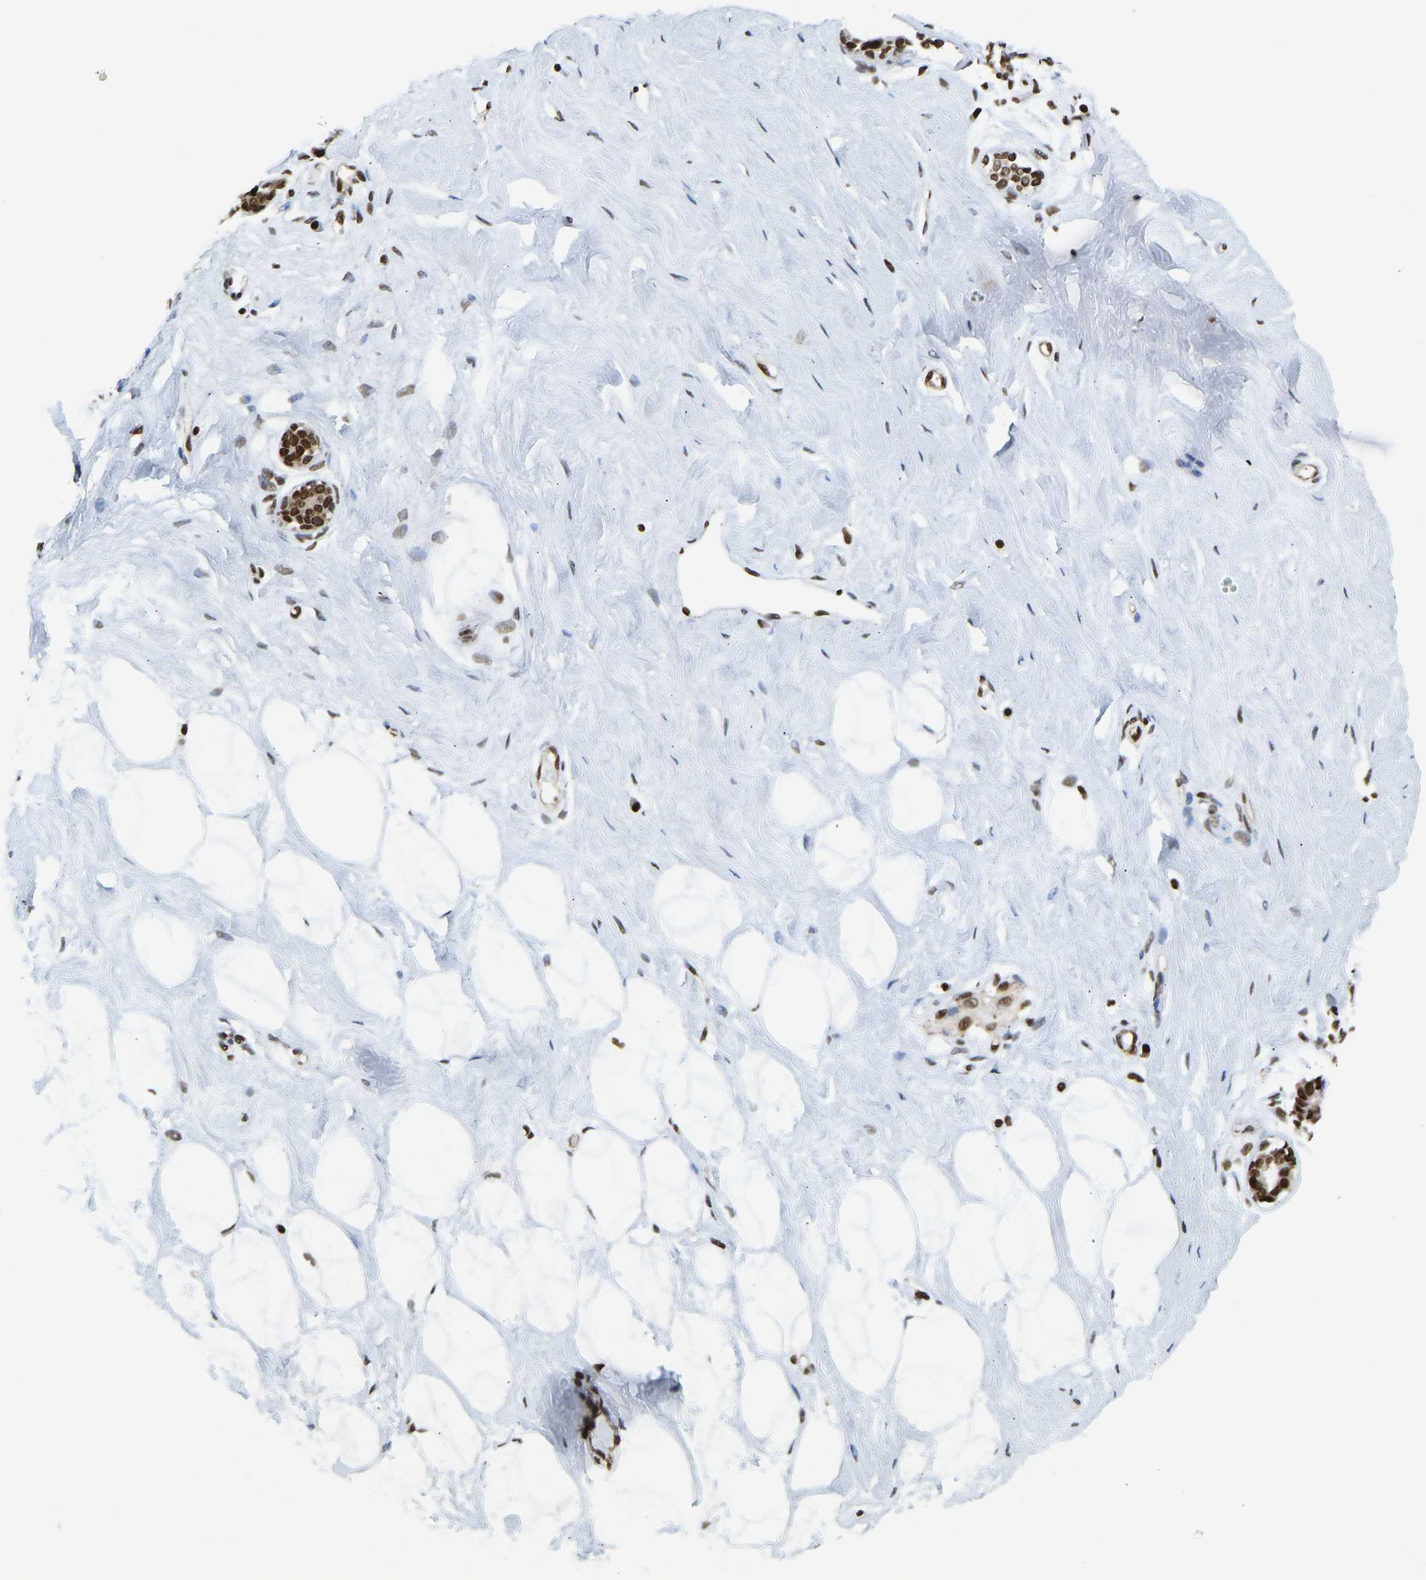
{"staining": {"intensity": "strong", "quantity": ">75%", "location": "nuclear"}, "tissue": "breast", "cell_type": "Adipocytes", "image_type": "normal", "snomed": [{"axis": "morphology", "description": "Normal tissue, NOS"}, {"axis": "topography", "description": "Breast"}], "caption": "Immunohistochemistry (DAB (3,3'-diaminobenzidine)) staining of normal breast exhibits strong nuclear protein staining in about >75% of adipocytes. (Brightfield microscopy of DAB IHC at high magnification).", "gene": "ZSCAN20", "patient": {"sex": "female", "age": 23}}